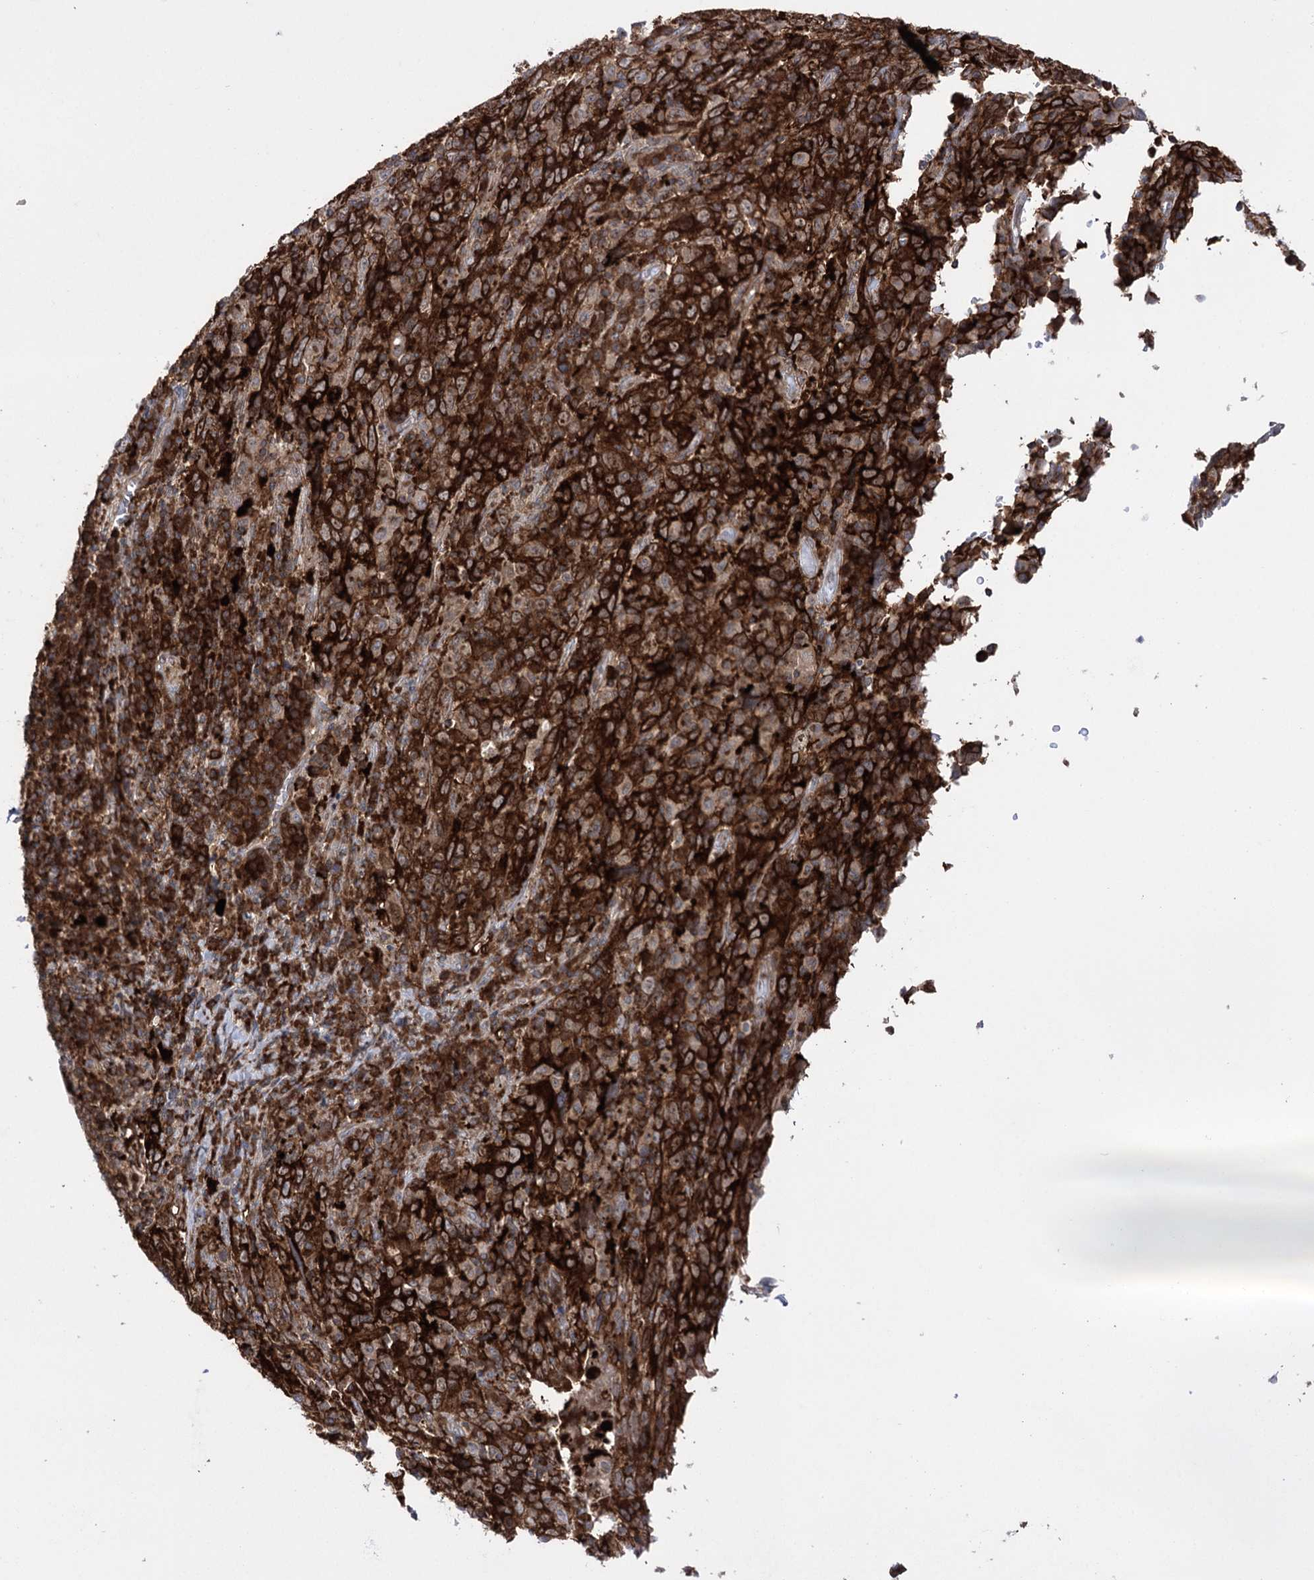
{"staining": {"intensity": "strong", "quantity": ">75%", "location": "cytoplasmic/membranous"}, "tissue": "cervical cancer", "cell_type": "Tumor cells", "image_type": "cancer", "snomed": [{"axis": "morphology", "description": "Squamous cell carcinoma, NOS"}, {"axis": "topography", "description": "Cervix"}], "caption": "Human squamous cell carcinoma (cervical) stained with a protein marker demonstrates strong staining in tumor cells.", "gene": "ZNF622", "patient": {"sex": "female", "age": 46}}